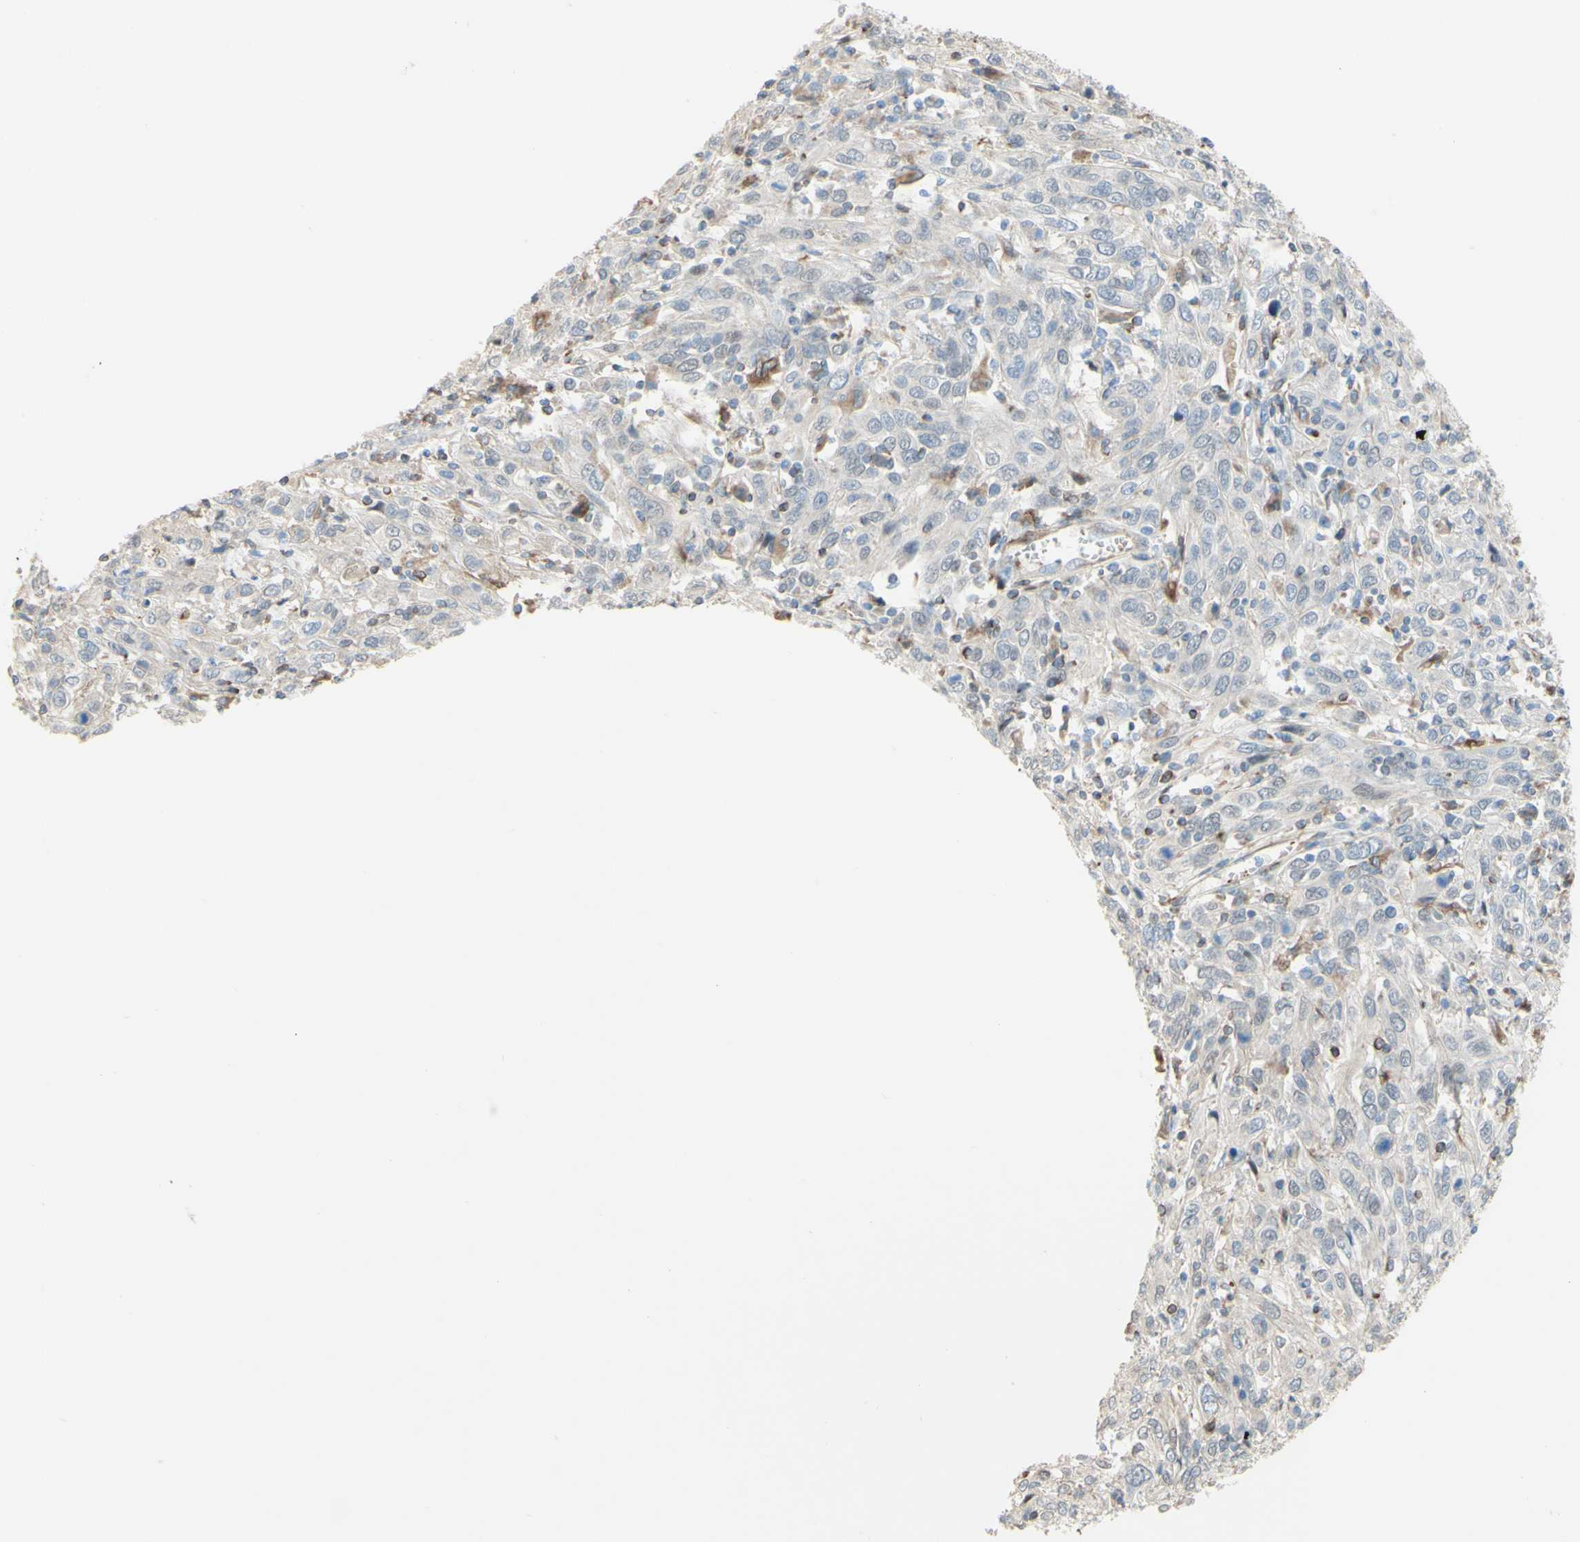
{"staining": {"intensity": "negative", "quantity": "none", "location": "none"}, "tissue": "cervical cancer", "cell_type": "Tumor cells", "image_type": "cancer", "snomed": [{"axis": "morphology", "description": "Squamous cell carcinoma, NOS"}, {"axis": "topography", "description": "Cervix"}], "caption": "IHC histopathology image of human cervical cancer (squamous cell carcinoma) stained for a protein (brown), which reveals no expression in tumor cells. (Brightfield microscopy of DAB immunohistochemistry (IHC) at high magnification).", "gene": "ENDOD1", "patient": {"sex": "female", "age": 46}}